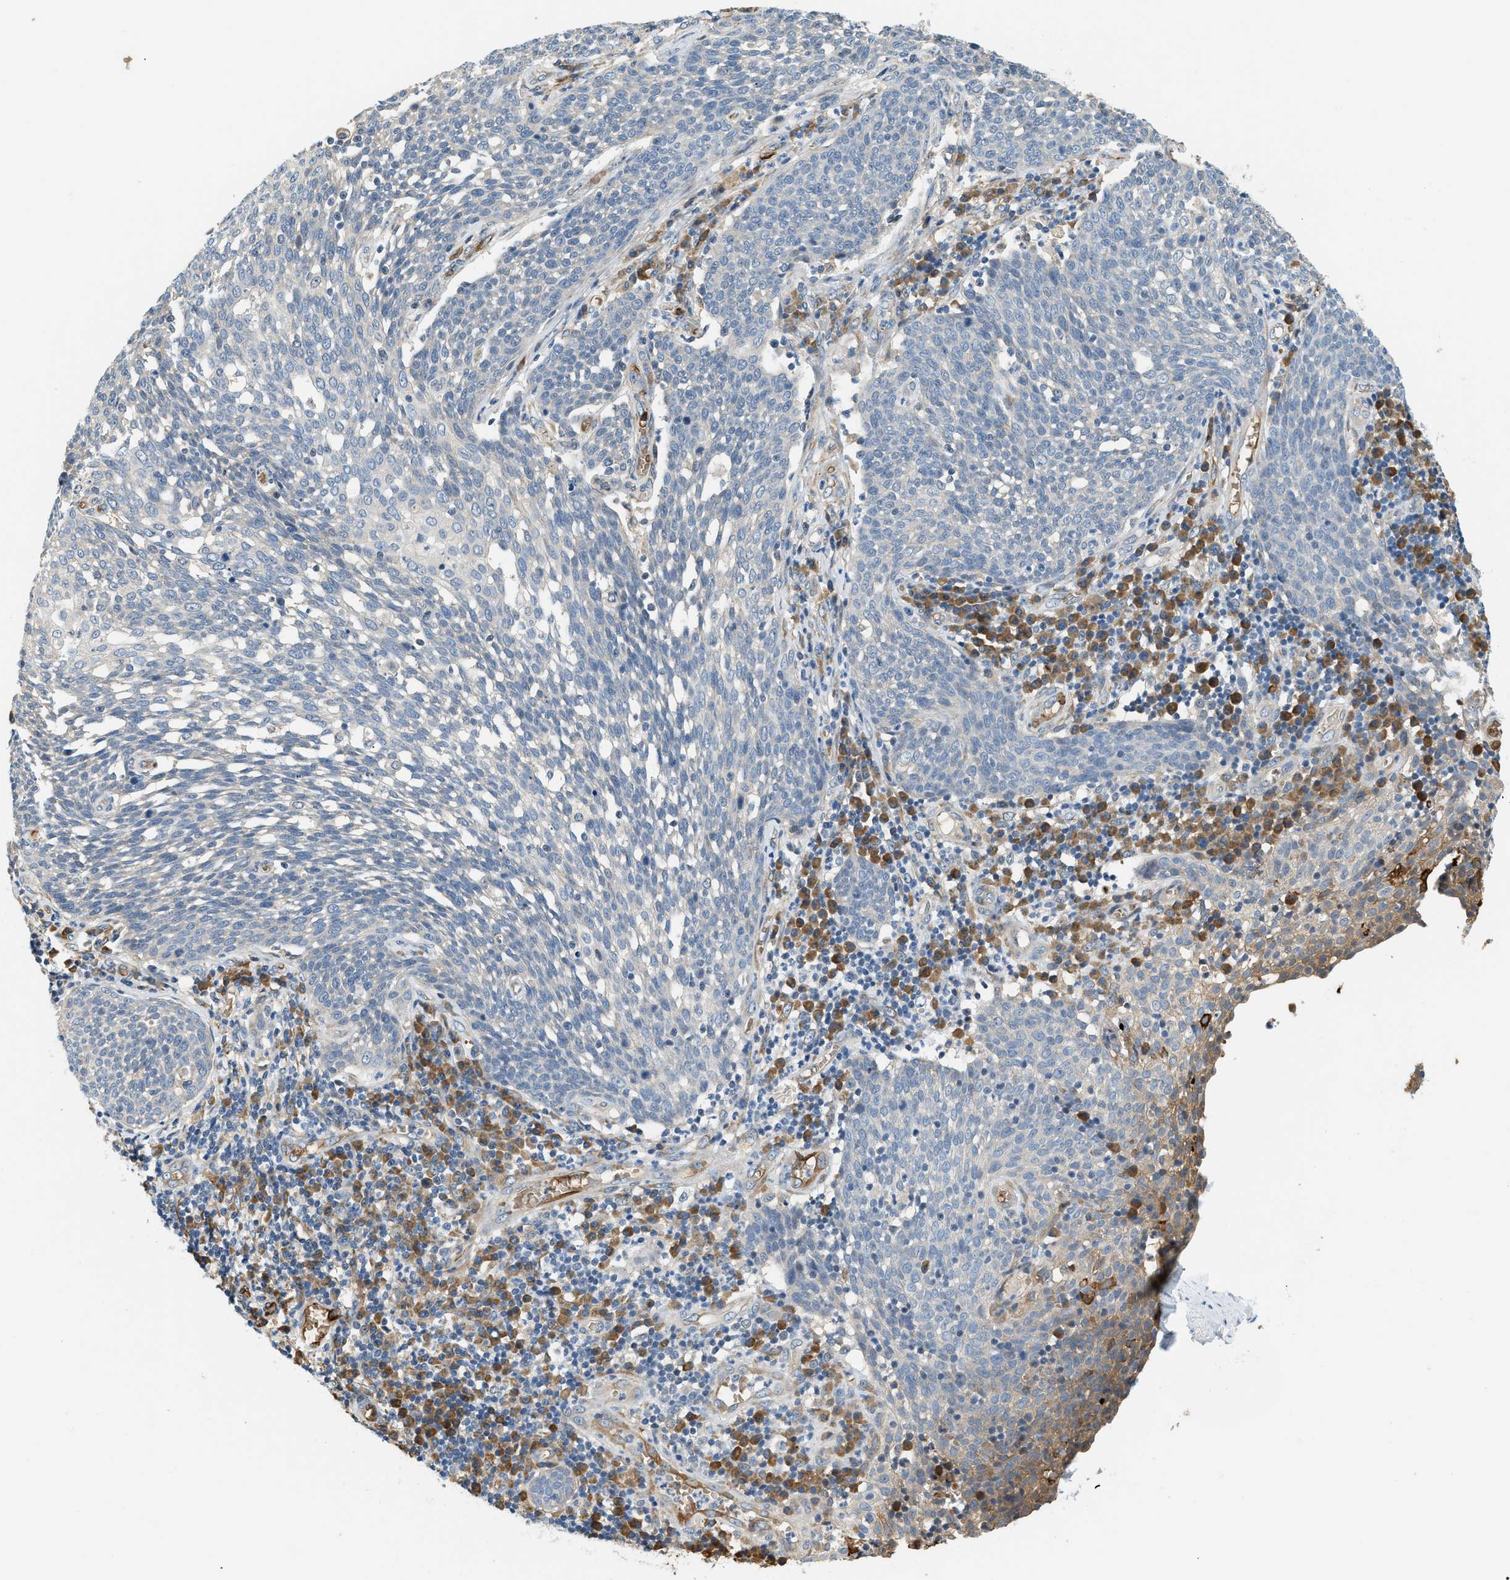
{"staining": {"intensity": "negative", "quantity": "none", "location": "none"}, "tissue": "cervical cancer", "cell_type": "Tumor cells", "image_type": "cancer", "snomed": [{"axis": "morphology", "description": "Squamous cell carcinoma, NOS"}, {"axis": "topography", "description": "Cervix"}], "caption": "A high-resolution image shows IHC staining of cervical squamous cell carcinoma, which displays no significant positivity in tumor cells.", "gene": "CYTH2", "patient": {"sex": "female", "age": 34}}